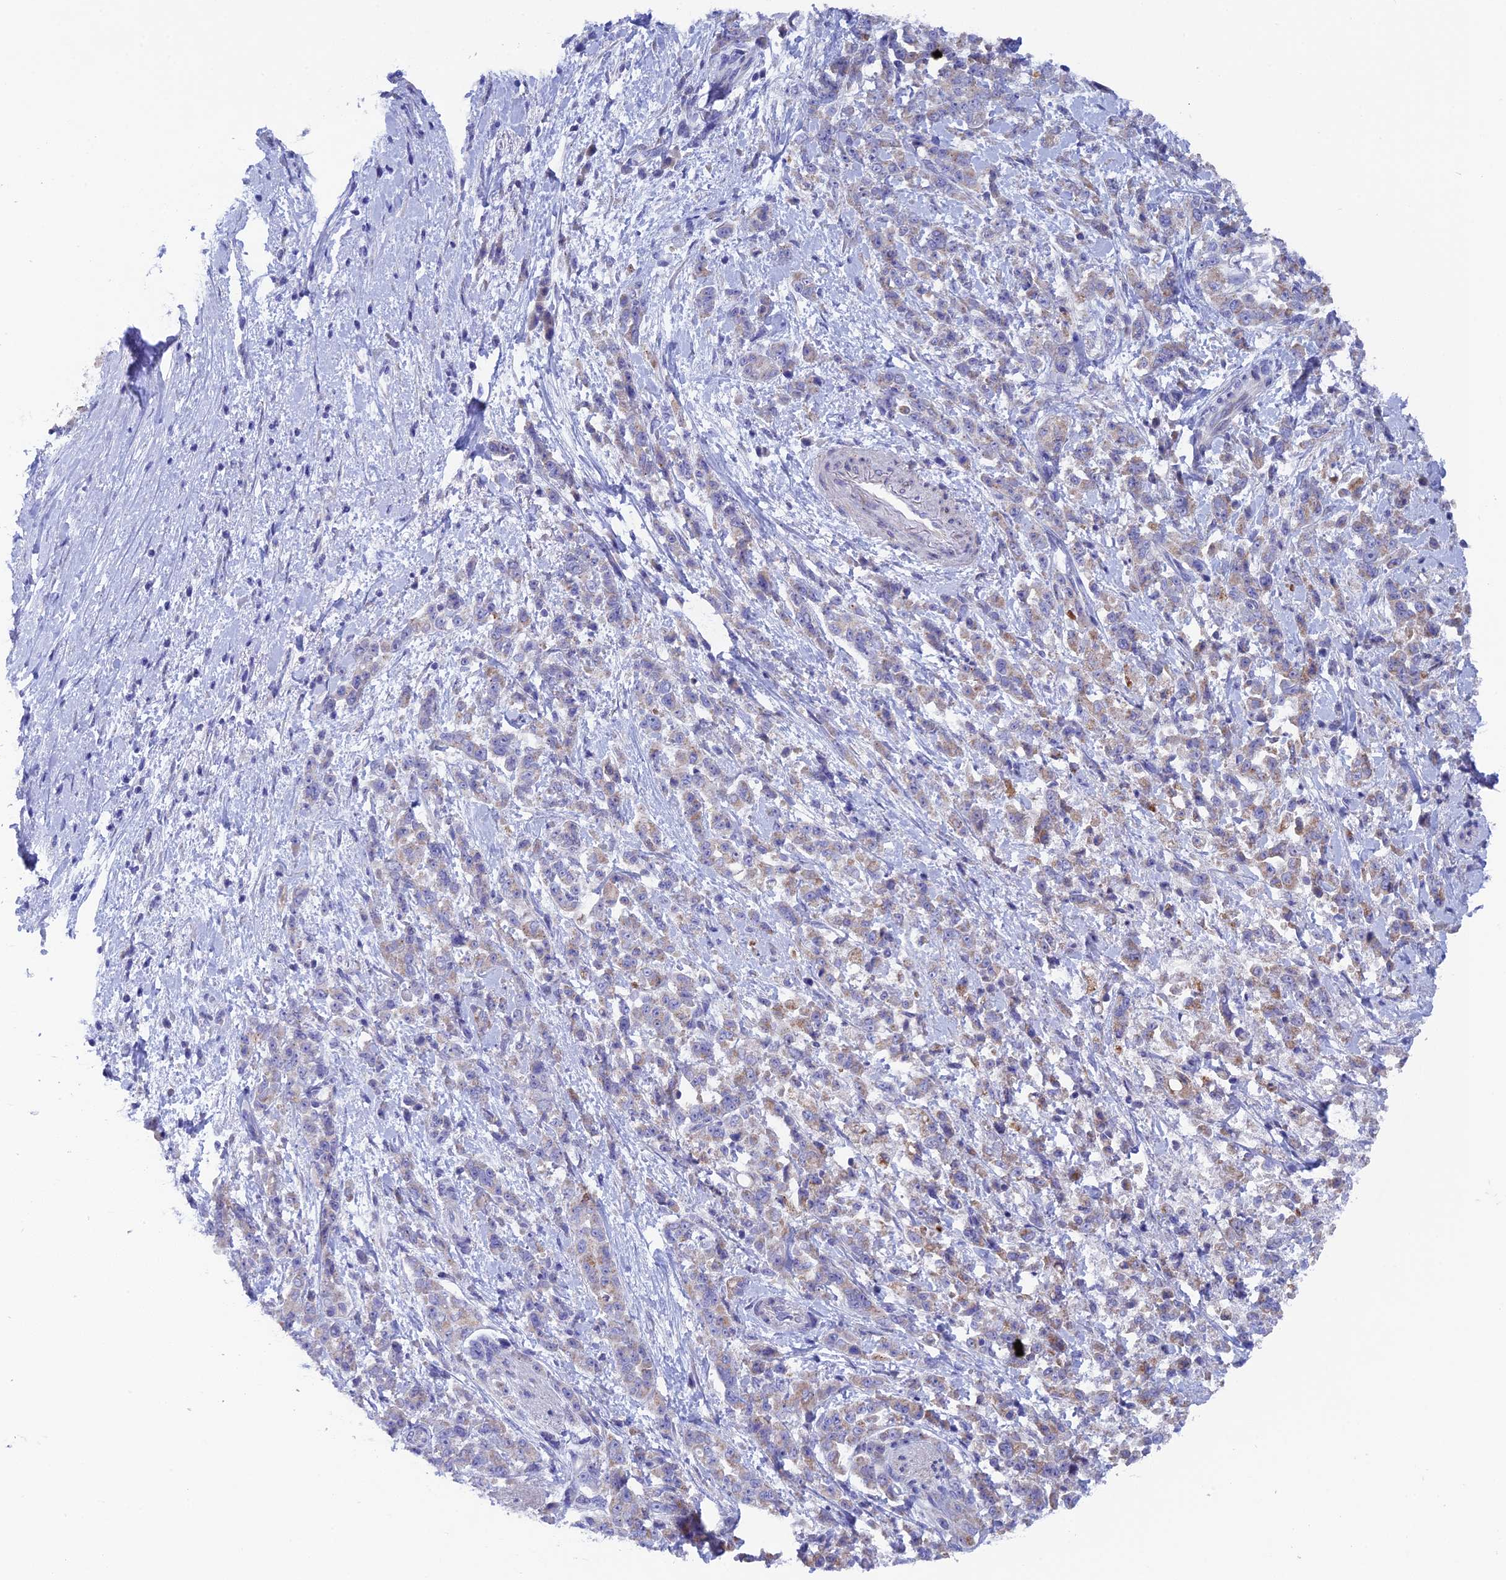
{"staining": {"intensity": "weak", "quantity": "<25%", "location": "cytoplasmic/membranous"}, "tissue": "pancreatic cancer", "cell_type": "Tumor cells", "image_type": "cancer", "snomed": [{"axis": "morphology", "description": "Normal tissue, NOS"}, {"axis": "morphology", "description": "Adenocarcinoma, NOS"}, {"axis": "topography", "description": "Pancreas"}], "caption": "An immunohistochemistry photomicrograph of adenocarcinoma (pancreatic) is shown. There is no staining in tumor cells of adenocarcinoma (pancreatic).", "gene": "AK4", "patient": {"sex": "female", "age": 64}}